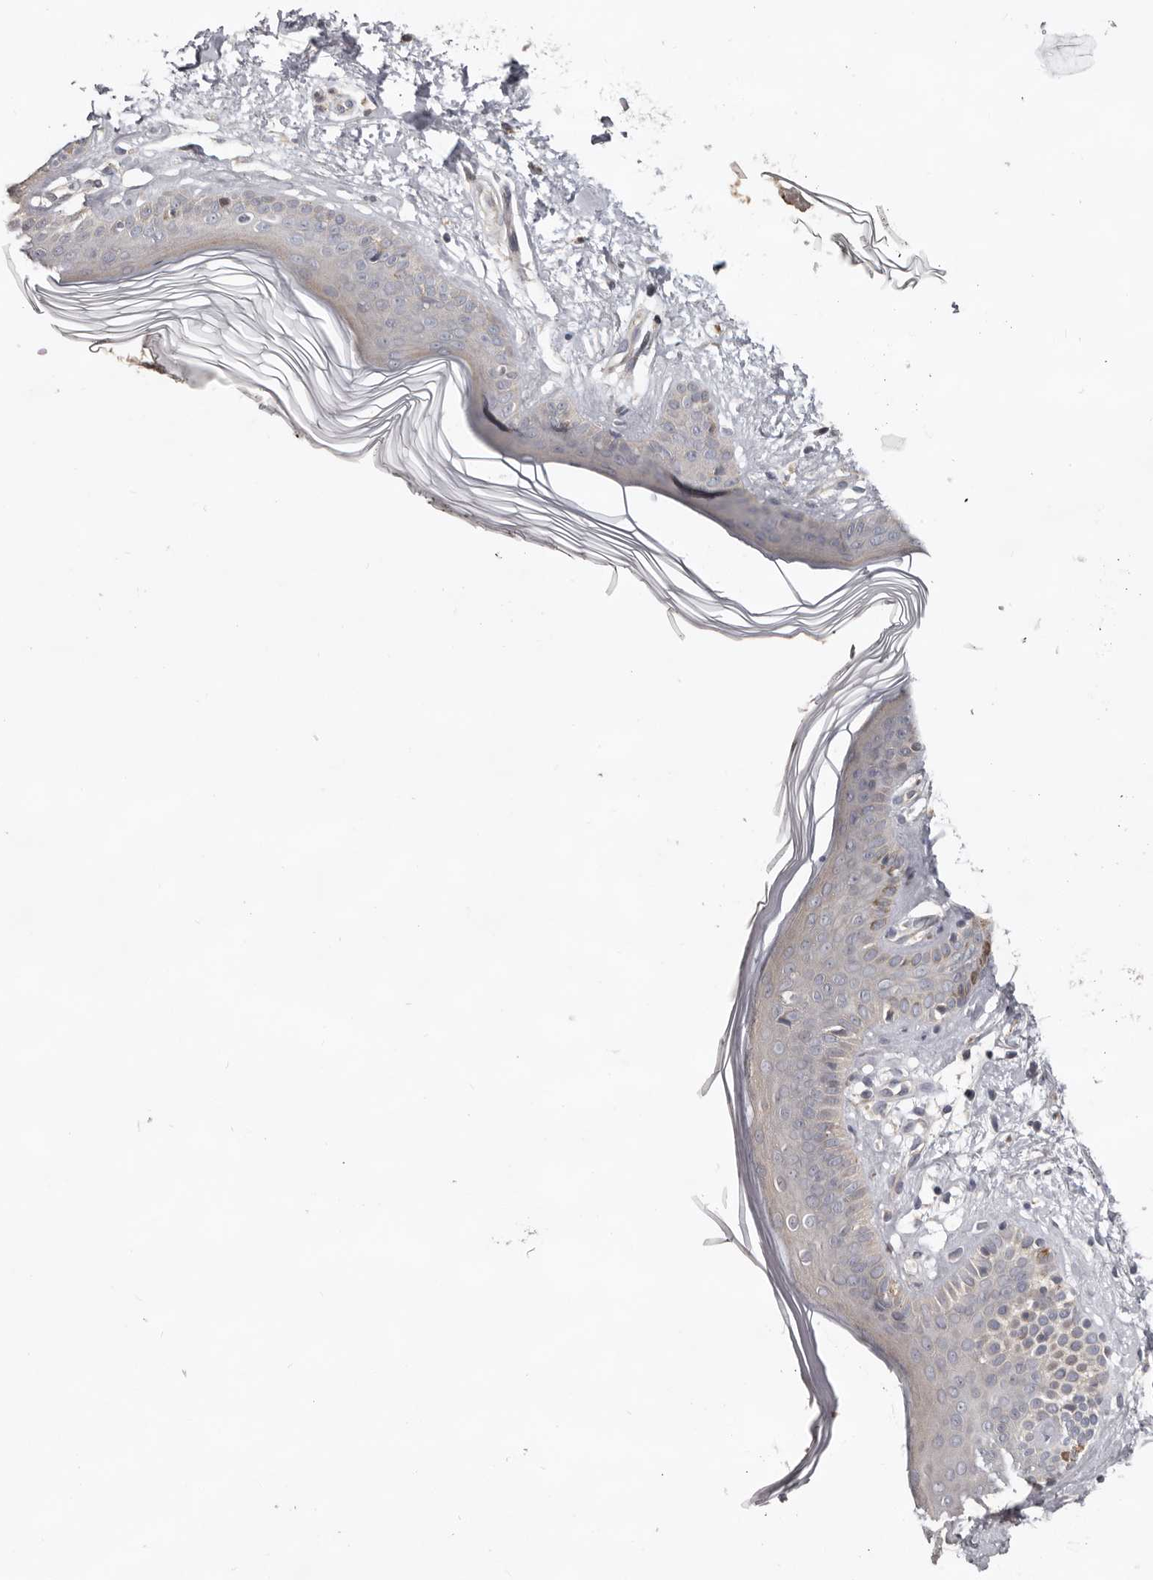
{"staining": {"intensity": "negative", "quantity": "none", "location": "none"}, "tissue": "skin", "cell_type": "Fibroblasts", "image_type": "normal", "snomed": [{"axis": "morphology", "description": "Normal tissue, NOS"}, {"axis": "topography", "description": "Skin"}], "caption": "The image demonstrates no significant expression in fibroblasts of skin. (DAB IHC with hematoxylin counter stain).", "gene": "HINT3", "patient": {"sex": "female", "age": 64}}